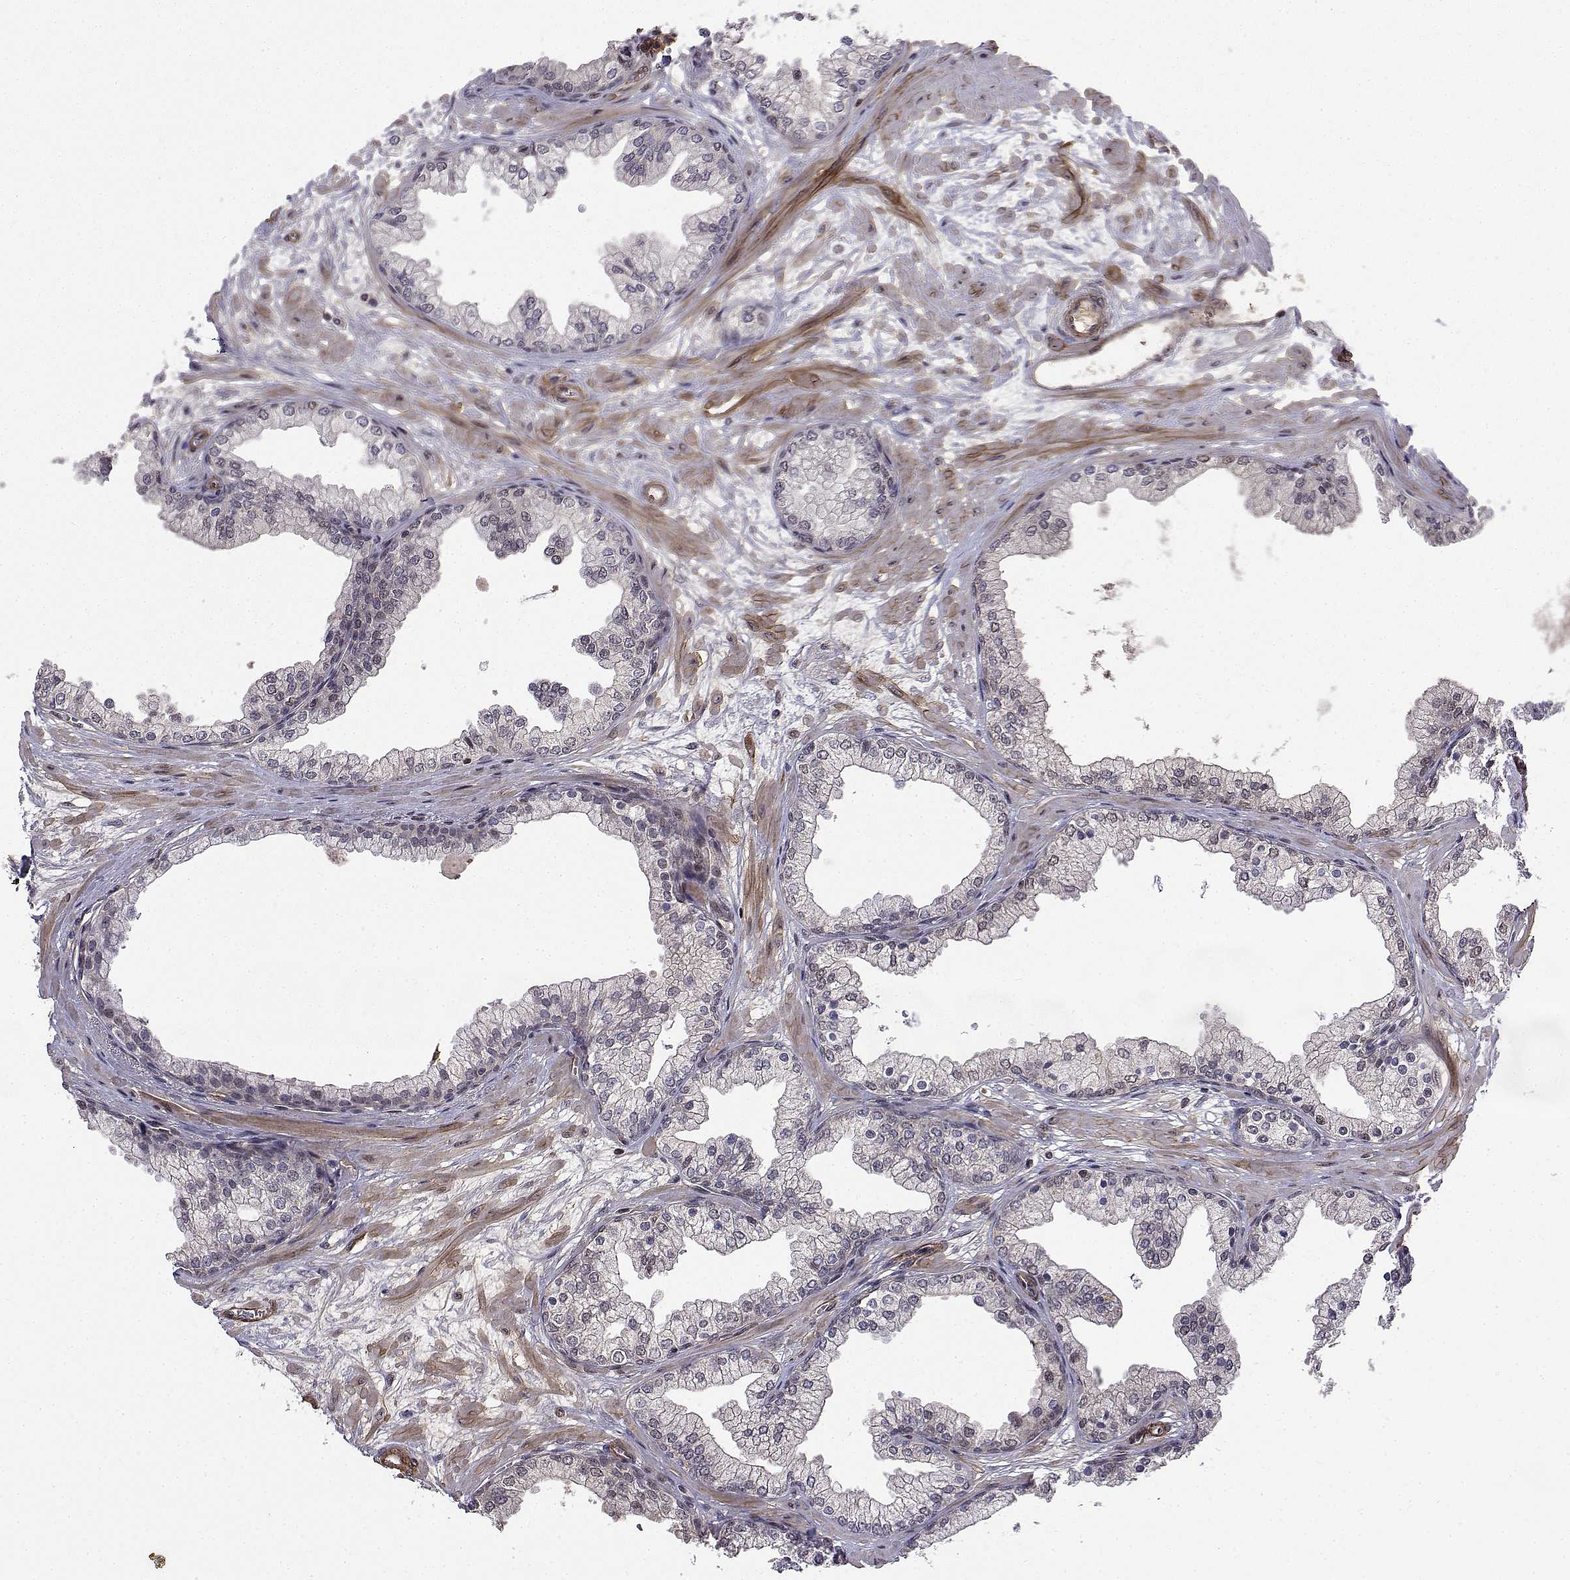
{"staining": {"intensity": "negative", "quantity": "none", "location": "none"}, "tissue": "prostate", "cell_type": "Glandular cells", "image_type": "normal", "snomed": [{"axis": "morphology", "description": "Normal tissue, NOS"}, {"axis": "topography", "description": "Prostate"}, {"axis": "topography", "description": "Peripheral nerve tissue"}], "caption": "IHC histopathology image of normal prostate: prostate stained with DAB exhibits no significant protein expression in glandular cells.", "gene": "ITGA7", "patient": {"sex": "male", "age": 61}}